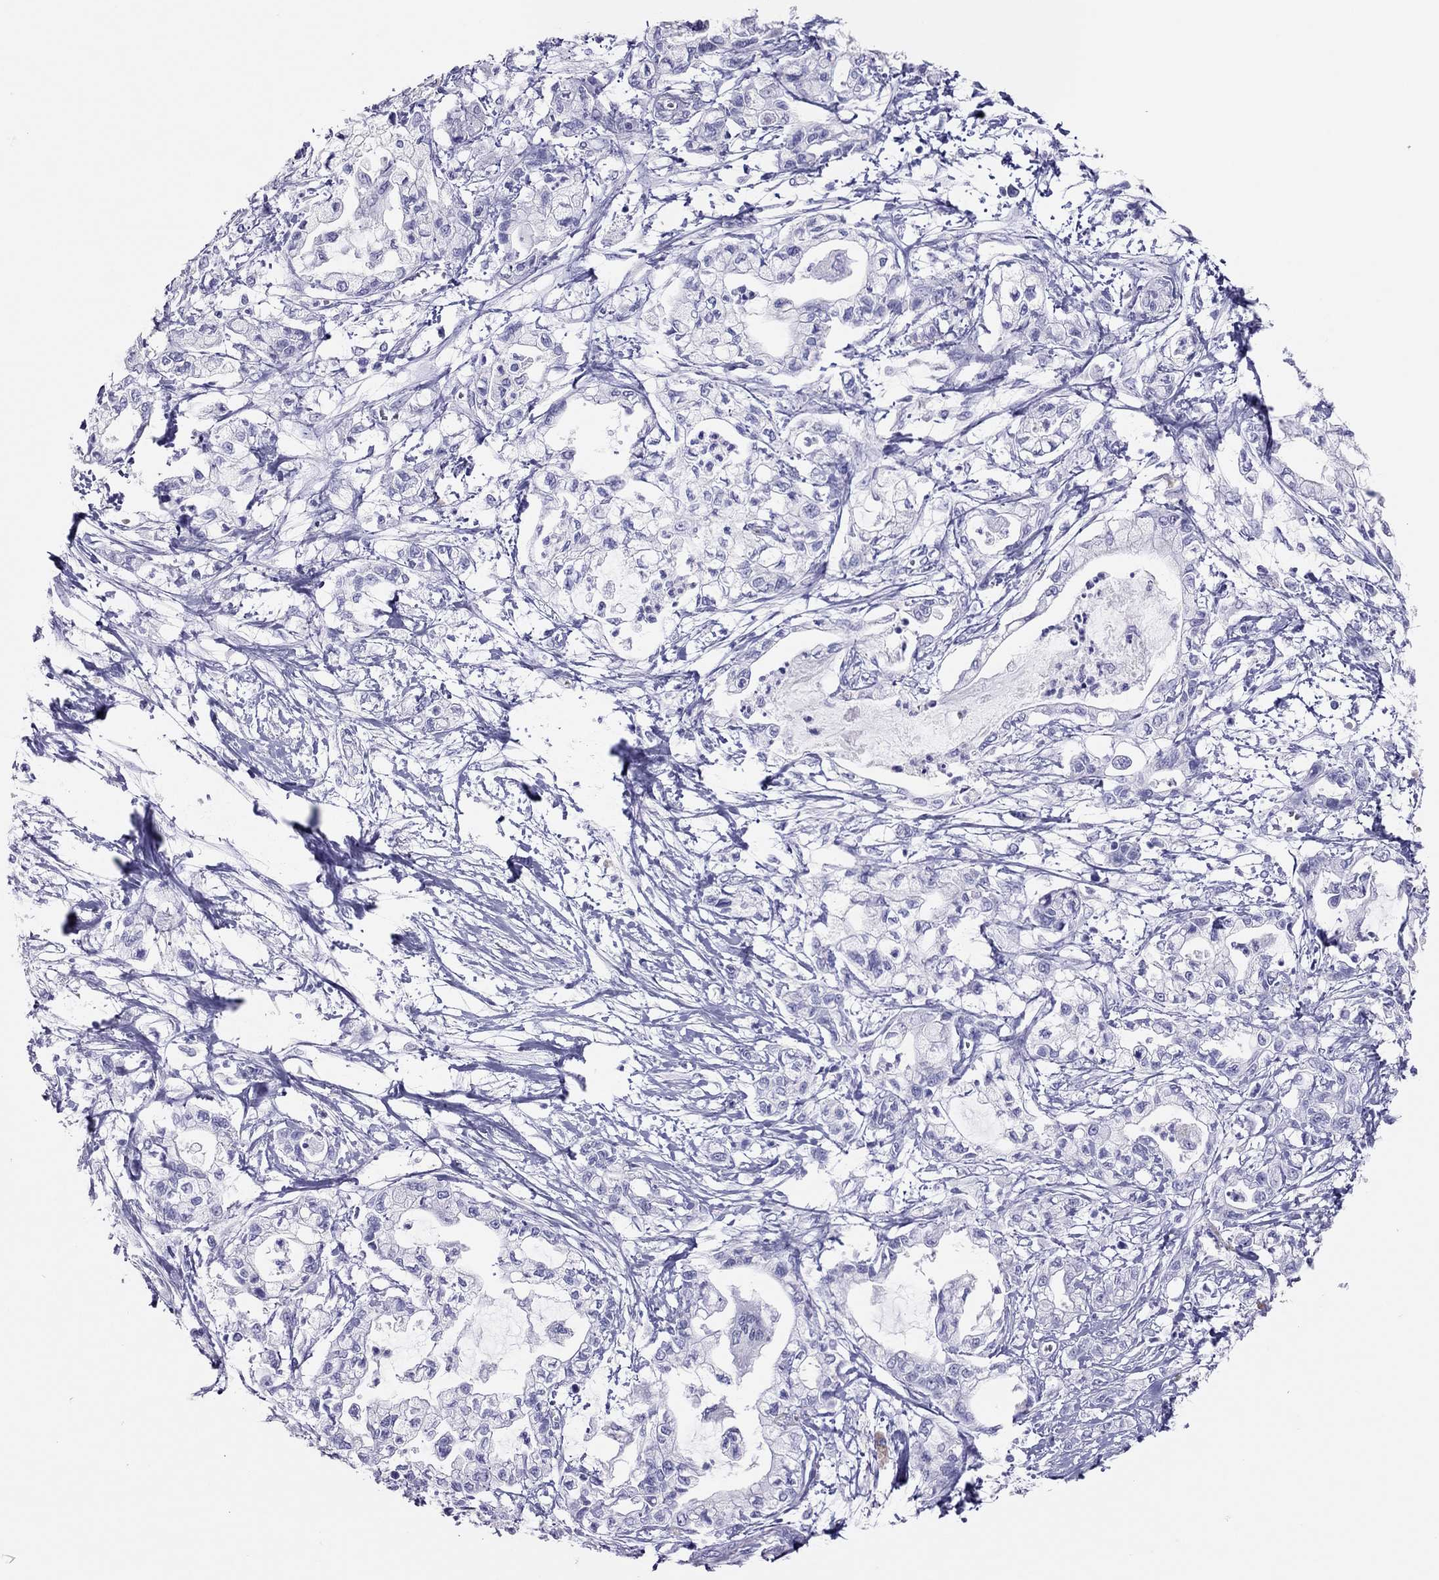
{"staining": {"intensity": "negative", "quantity": "none", "location": "none"}, "tissue": "pancreatic cancer", "cell_type": "Tumor cells", "image_type": "cancer", "snomed": [{"axis": "morphology", "description": "Adenocarcinoma, NOS"}, {"axis": "topography", "description": "Pancreas"}], "caption": "The image shows no significant staining in tumor cells of pancreatic adenocarcinoma.", "gene": "TSHB", "patient": {"sex": "male", "age": 54}}